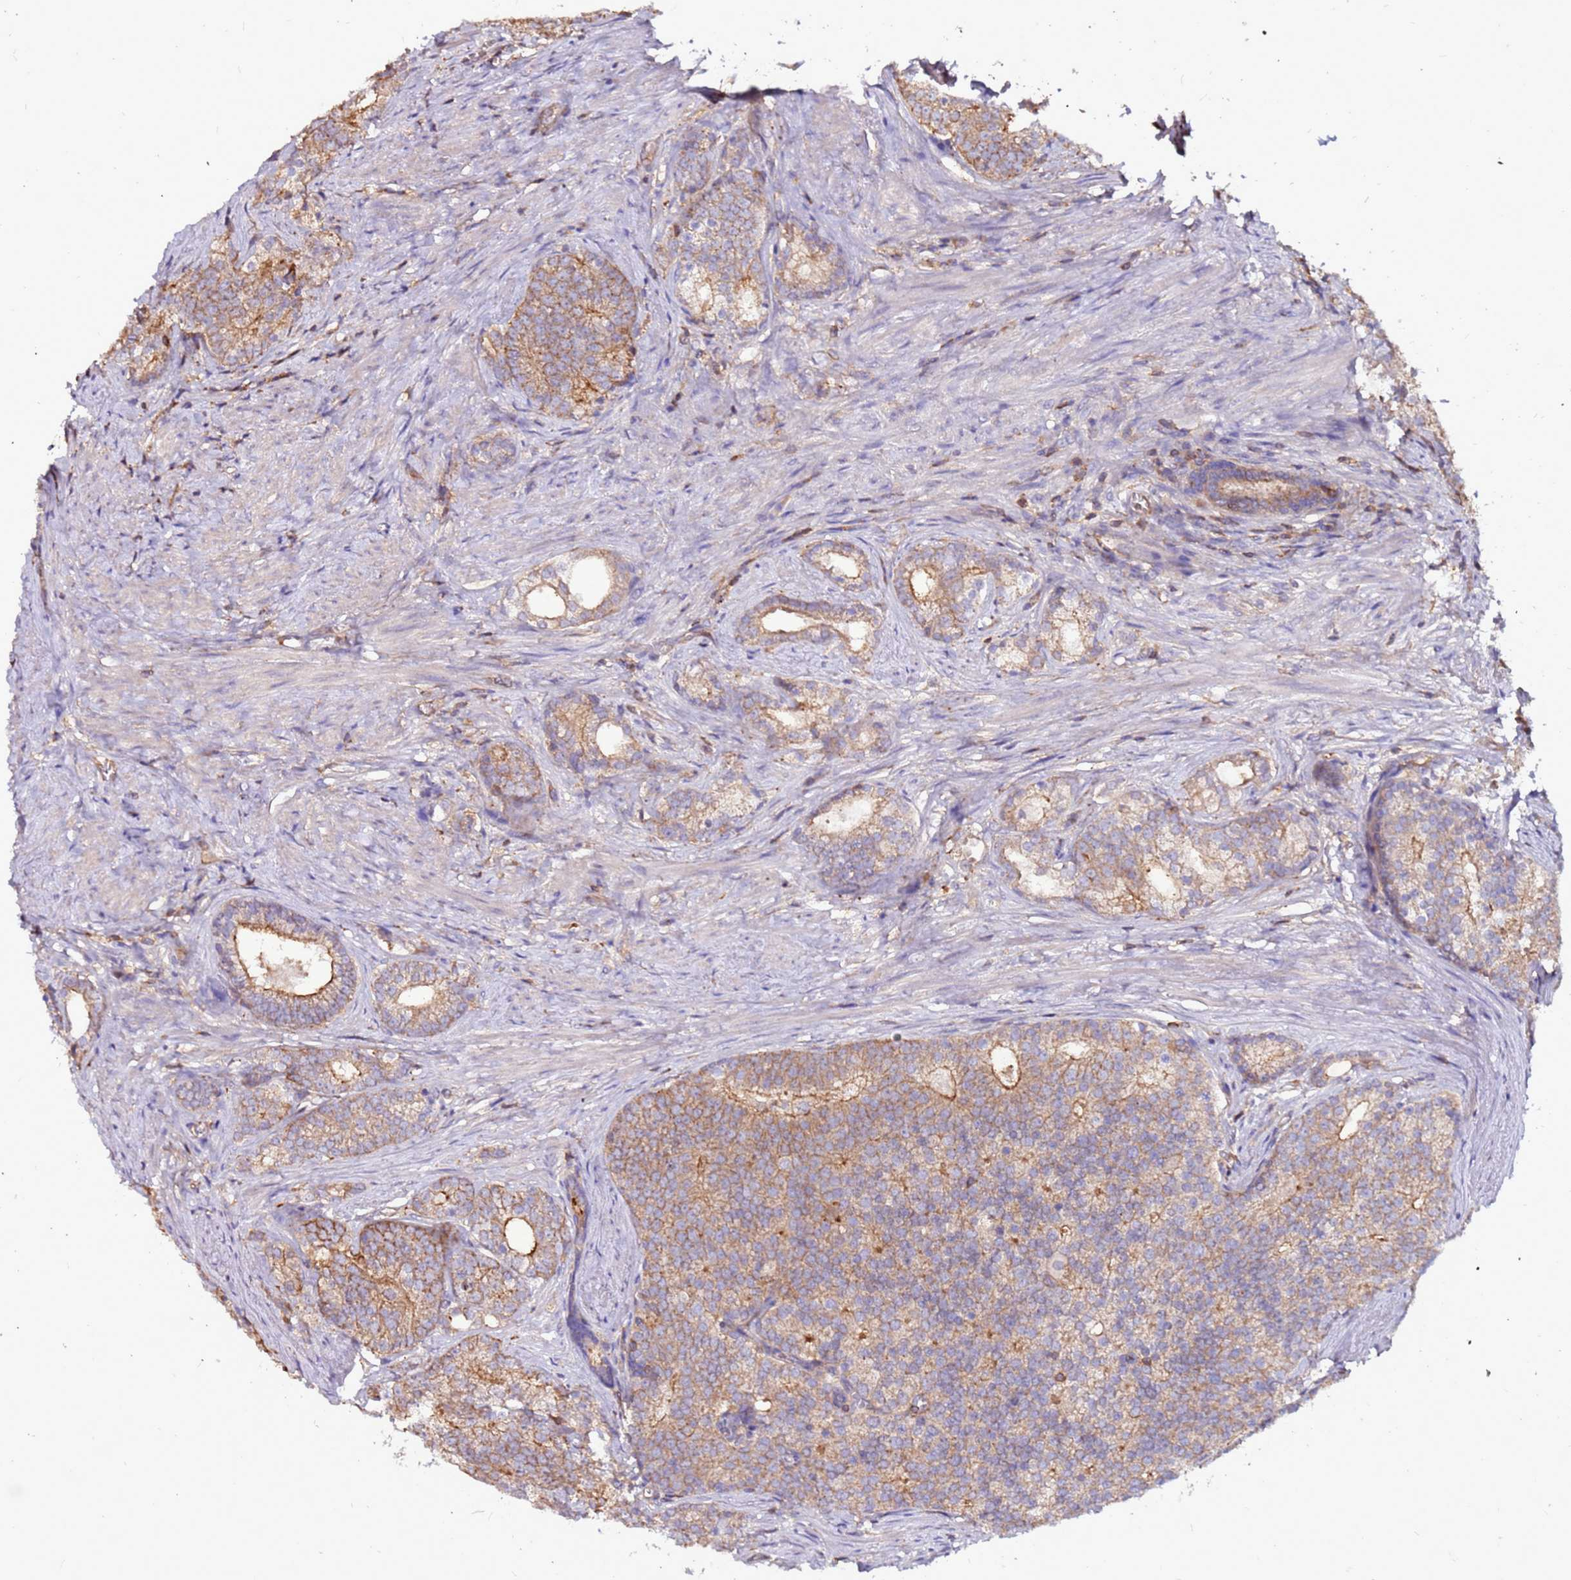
{"staining": {"intensity": "moderate", "quantity": ">75%", "location": "cytoplasmic/membranous"}, "tissue": "prostate cancer", "cell_type": "Tumor cells", "image_type": "cancer", "snomed": [{"axis": "morphology", "description": "Adenocarcinoma, Low grade"}, {"axis": "topography", "description": "Prostate"}], "caption": "IHC image of neoplastic tissue: prostate cancer stained using IHC shows medium levels of moderate protein expression localized specifically in the cytoplasmic/membranous of tumor cells, appearing as a cytoplasmic/membranous brown color.", "gene": "NRN1L", "patient": {"sex": "male", "age": 71}}